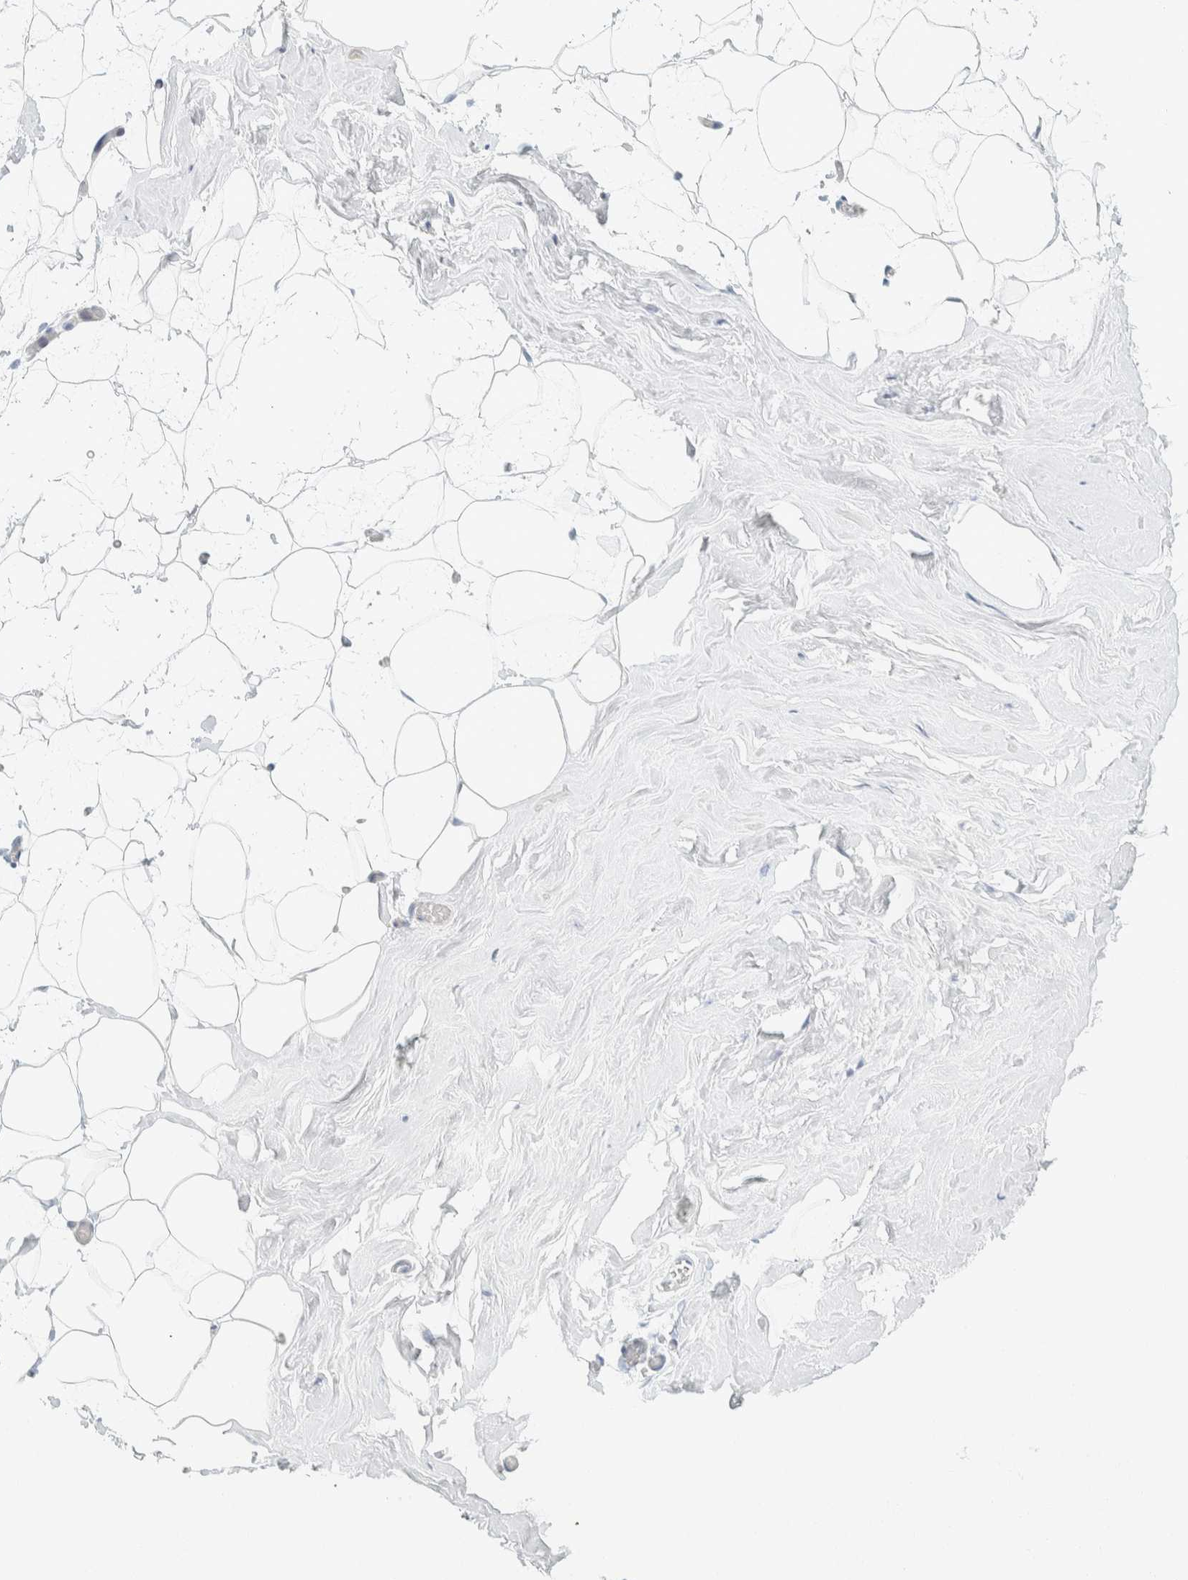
{"staining": {"intensity": "negative", "quantity": "none", "location": "none"}, "tissue": "adipose tissue", "cell_type": "Adipocytes", "image_type": "normal", "snomed": [{"axis": "morphology", "description": "Normal tissue, NOS"}, {"axis": "morphology", "description": "Fibrosis, NOS"}, {"axis": "topography", "description": "Breast"}, {"axis": "topography", "description": "Adipose tissue"}], "caption": "High magnification brightfield microscopy of benign adipose tissue stained with DAB (brown) and counterstained with hematoxylin (blue): adipocytes show no significant staining.", "gene": "AARSD1", "patient": {"sex": "female", "age": 39}}